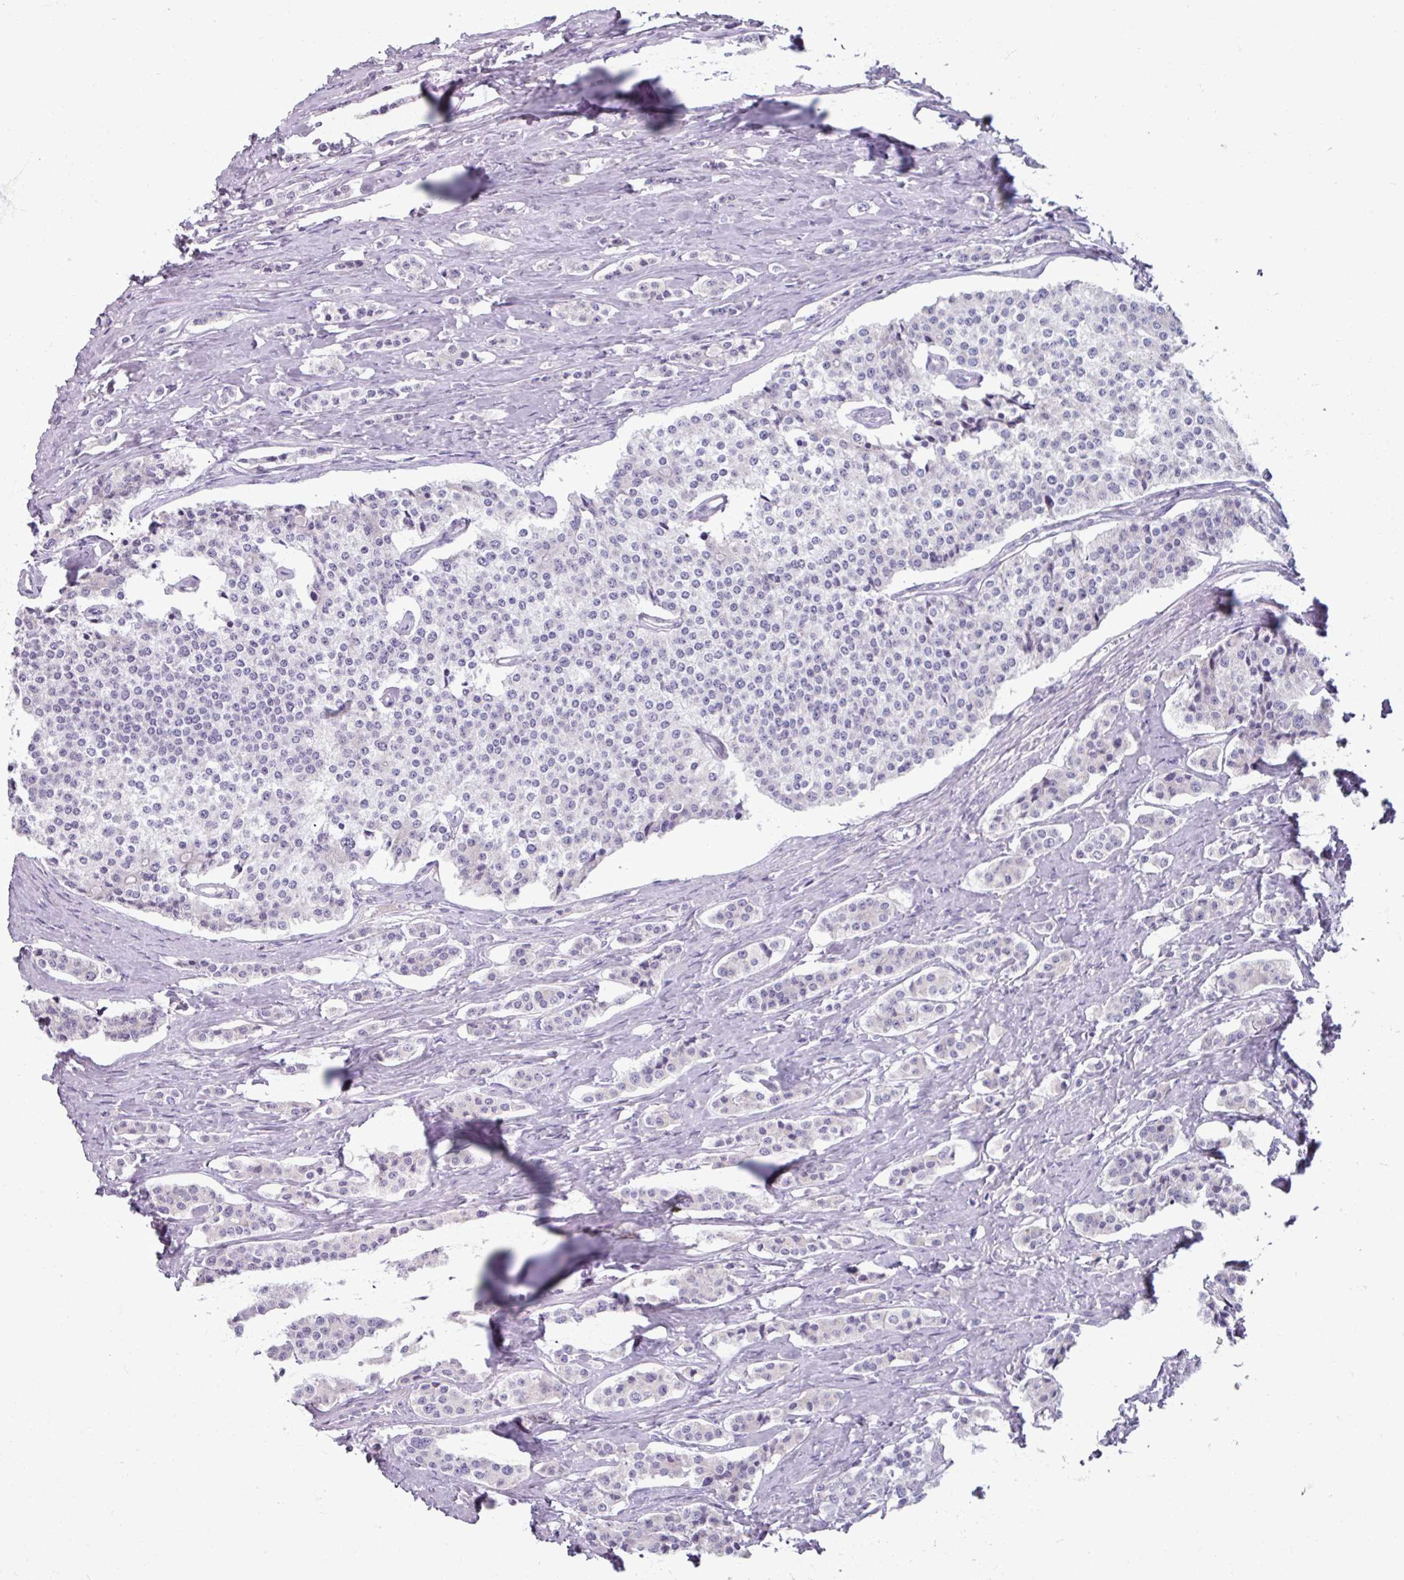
{"staining": {"intensity": "negative", "quantity": "none", "location": "none"}, "tissue": "carcinoid", "cell_type": "Tumor cells", "image_type": "cancer", "snomed": [{"axis": "morphology", "description": "Carcinoid, malignant, NOS"}, {"axis": "topography", "description": "Small intestine"}], "caption": "This is a histopathology image of immunohistochemistry staining of malignant carcinoid, which shows no positivity in tumor cells. Brightfield microscopy of immunohistochemistry (IHC) stained with DAB (3,3'-diaminobenzidine) (brown) and hematoxylin (blue), captured at high magnification.", "gene": "SMIM11", "patient": {"sex": "male", "age": 63}}